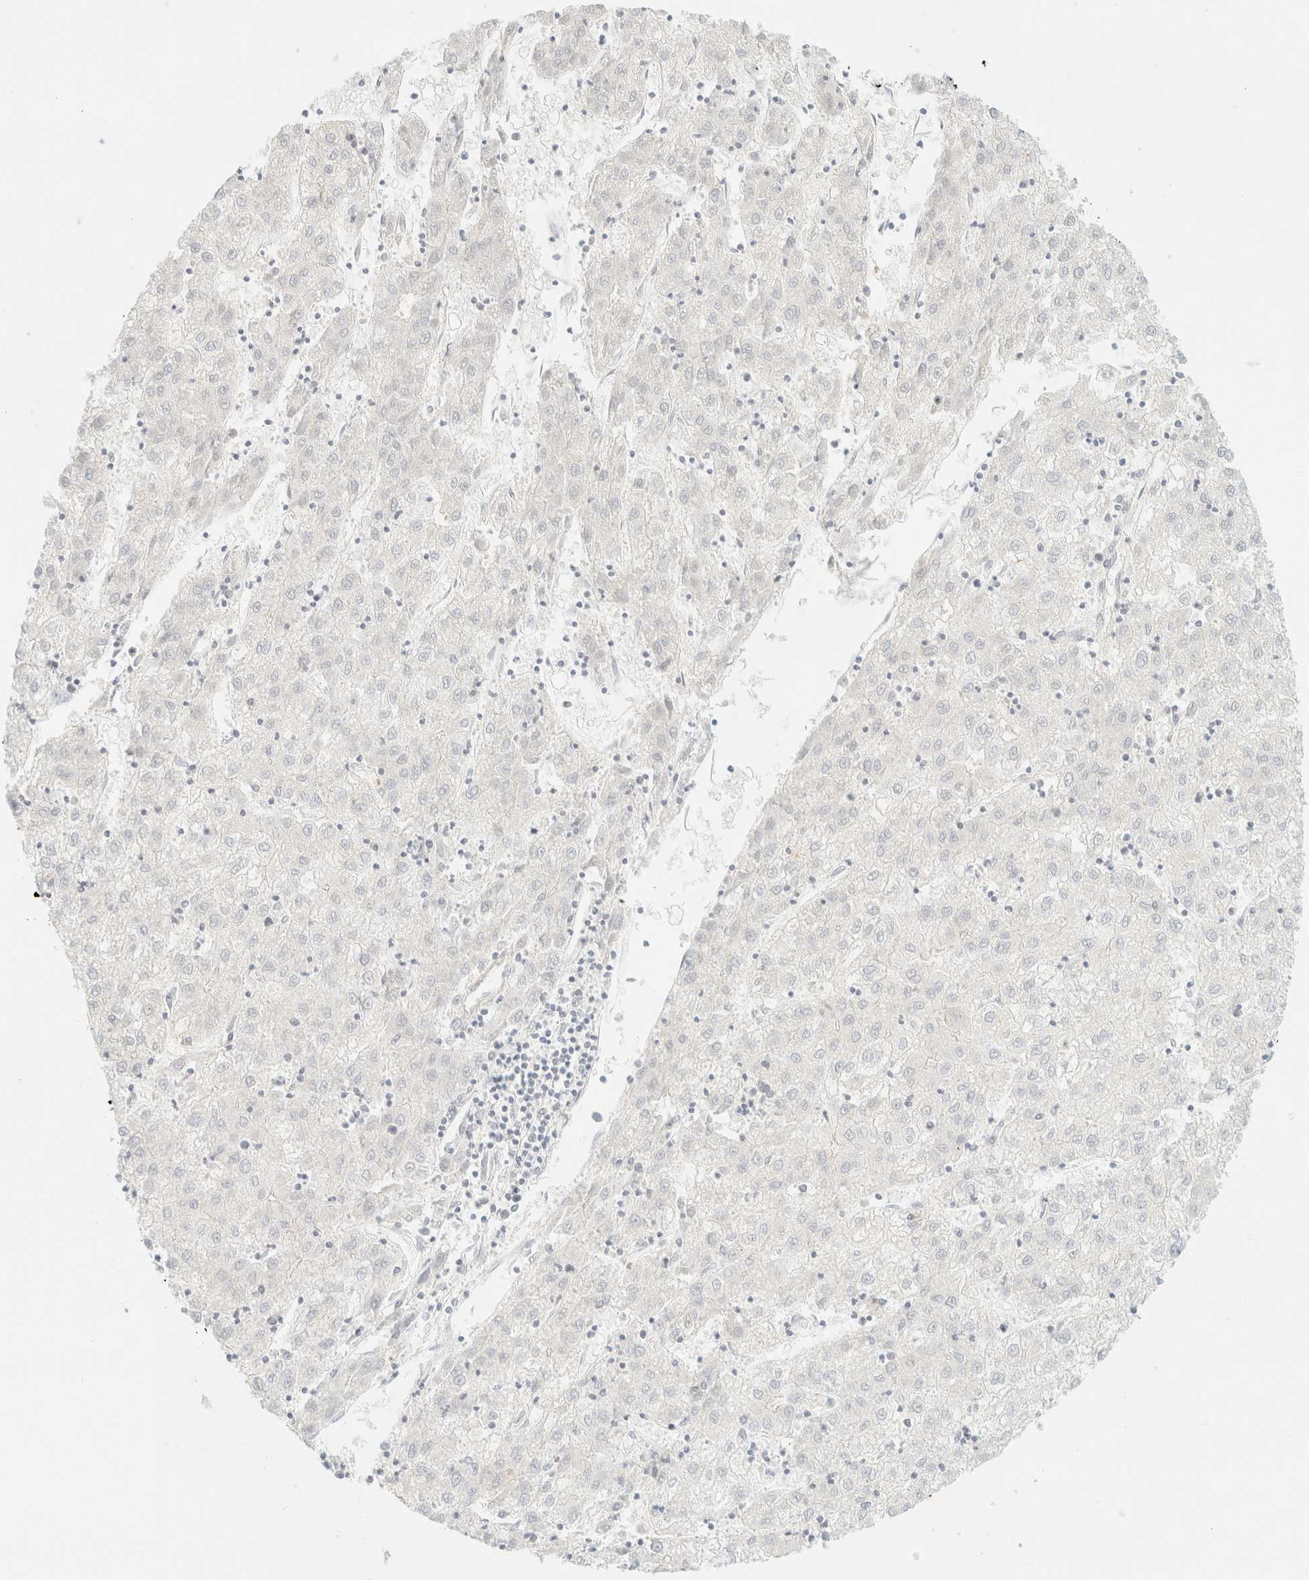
{"staining": {"intensity": "negative", "quantity": "none", "location": "none"}, "tissue": "liver cancer", "cell_type": "Tumor cells", "image_type": "cancer", "snomed": [{"axis": "morphology", "description": "Carcinoma, Hepatocellular, NOS"}, {"axis": "topography", "description": "Liver"}], "caption": "An IHC photomicrograph of liver hepatocellular carcinoma is shown. There is no staining in tumor cells of liver hepatocellular carcinoma.", "gene": "OTOP2", "patient": {"sex": "male", "age": 72}}